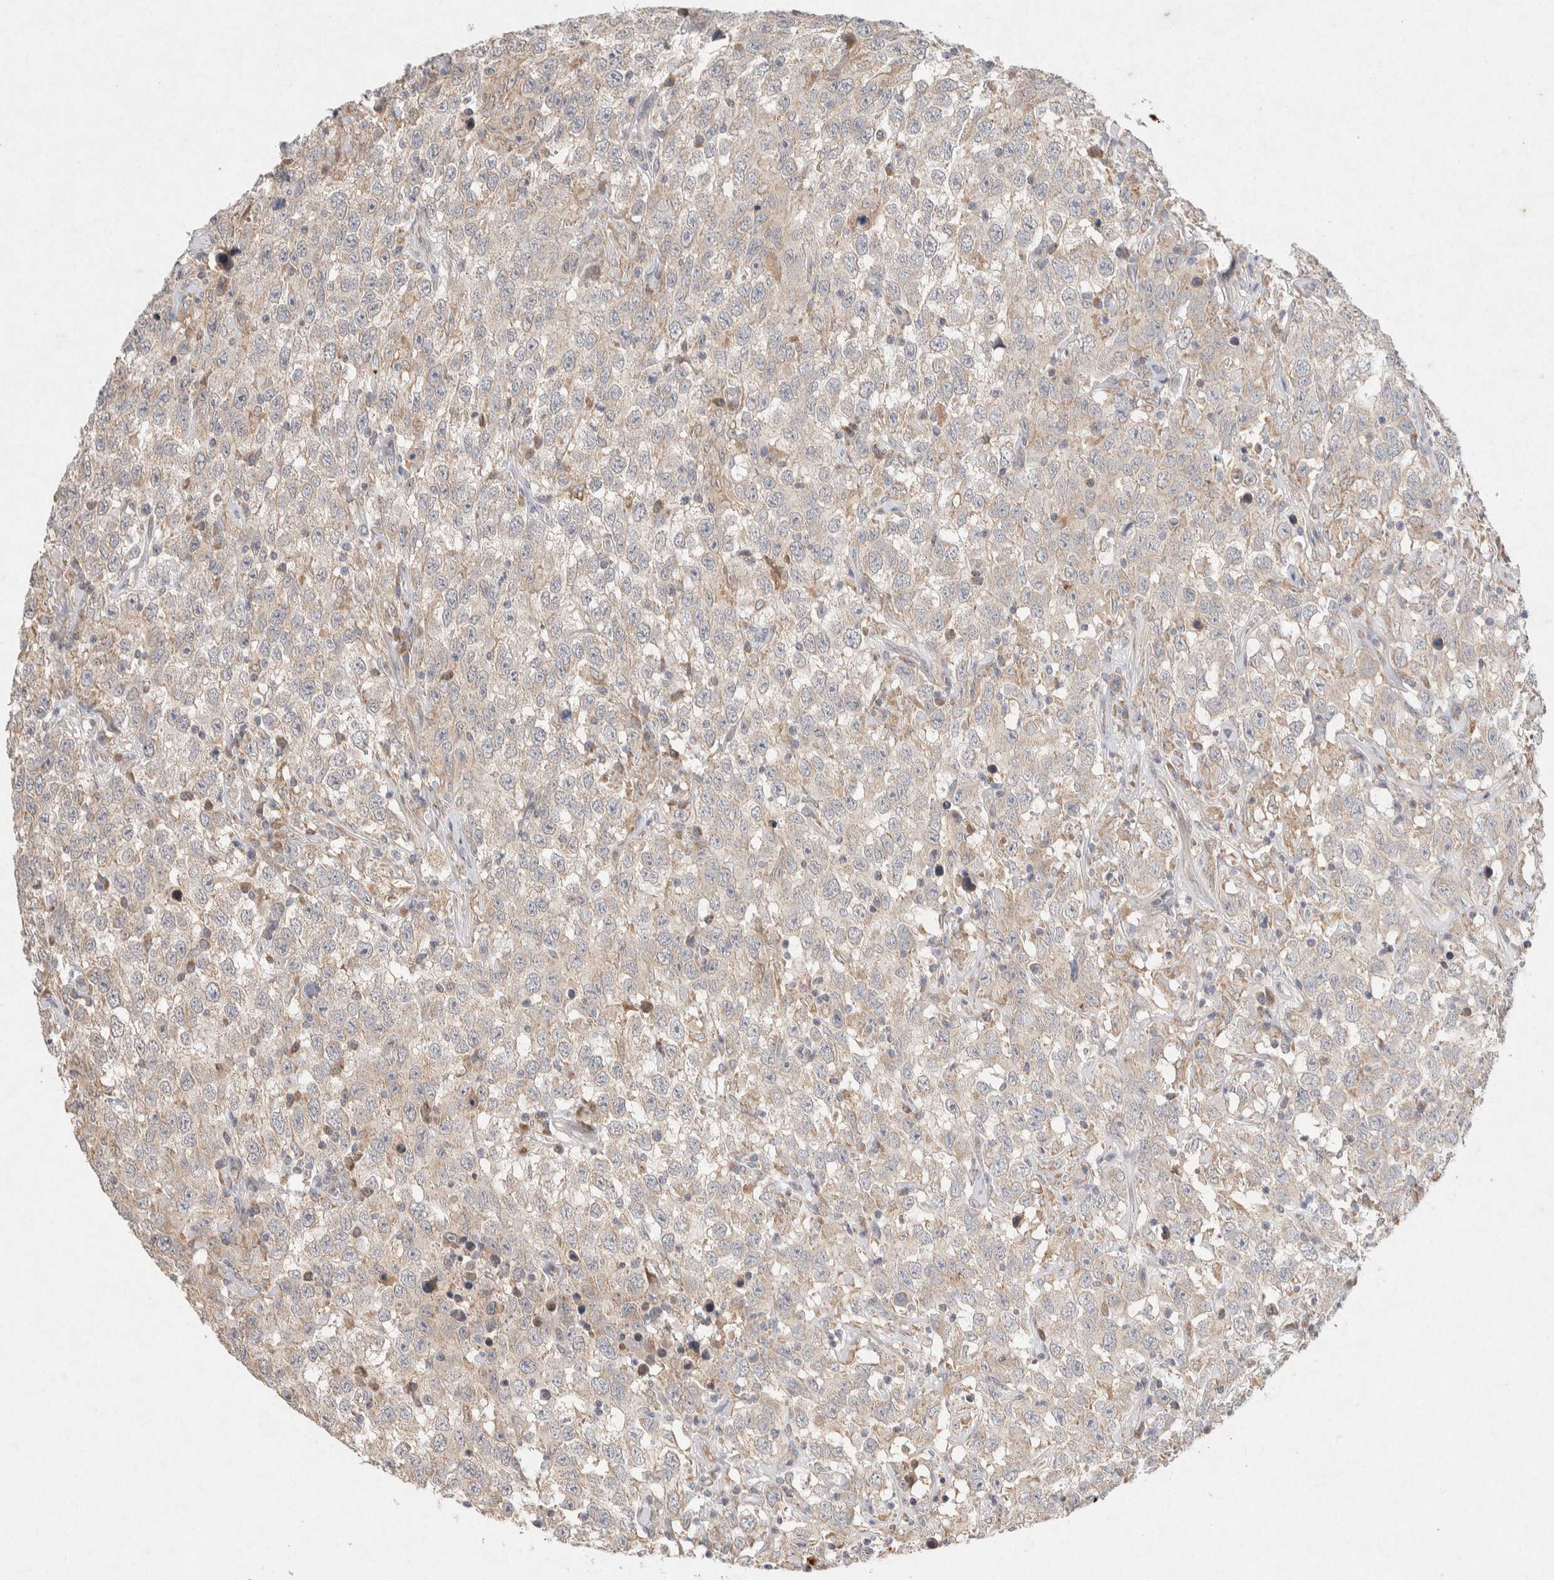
{"staining": {"intensity": "weak", "quantity": "<25%", "location": "cytoplasmic/membranous"}, "tissue": "testis cancer", "cell_type": "Tumor cells", "image_type": "cancer", "snomed": [{"axis": "morphology", "description": "Seminoma, NOS"}, {"axis": "topography", "description": "Testis"}], "caption": "DAB immunohistochemical staining of testis cancer (seminoma) reveals no significant staining in tumor cells.", "gene": "CMTM4", "patient": {"sex": "male", "age": 41}}